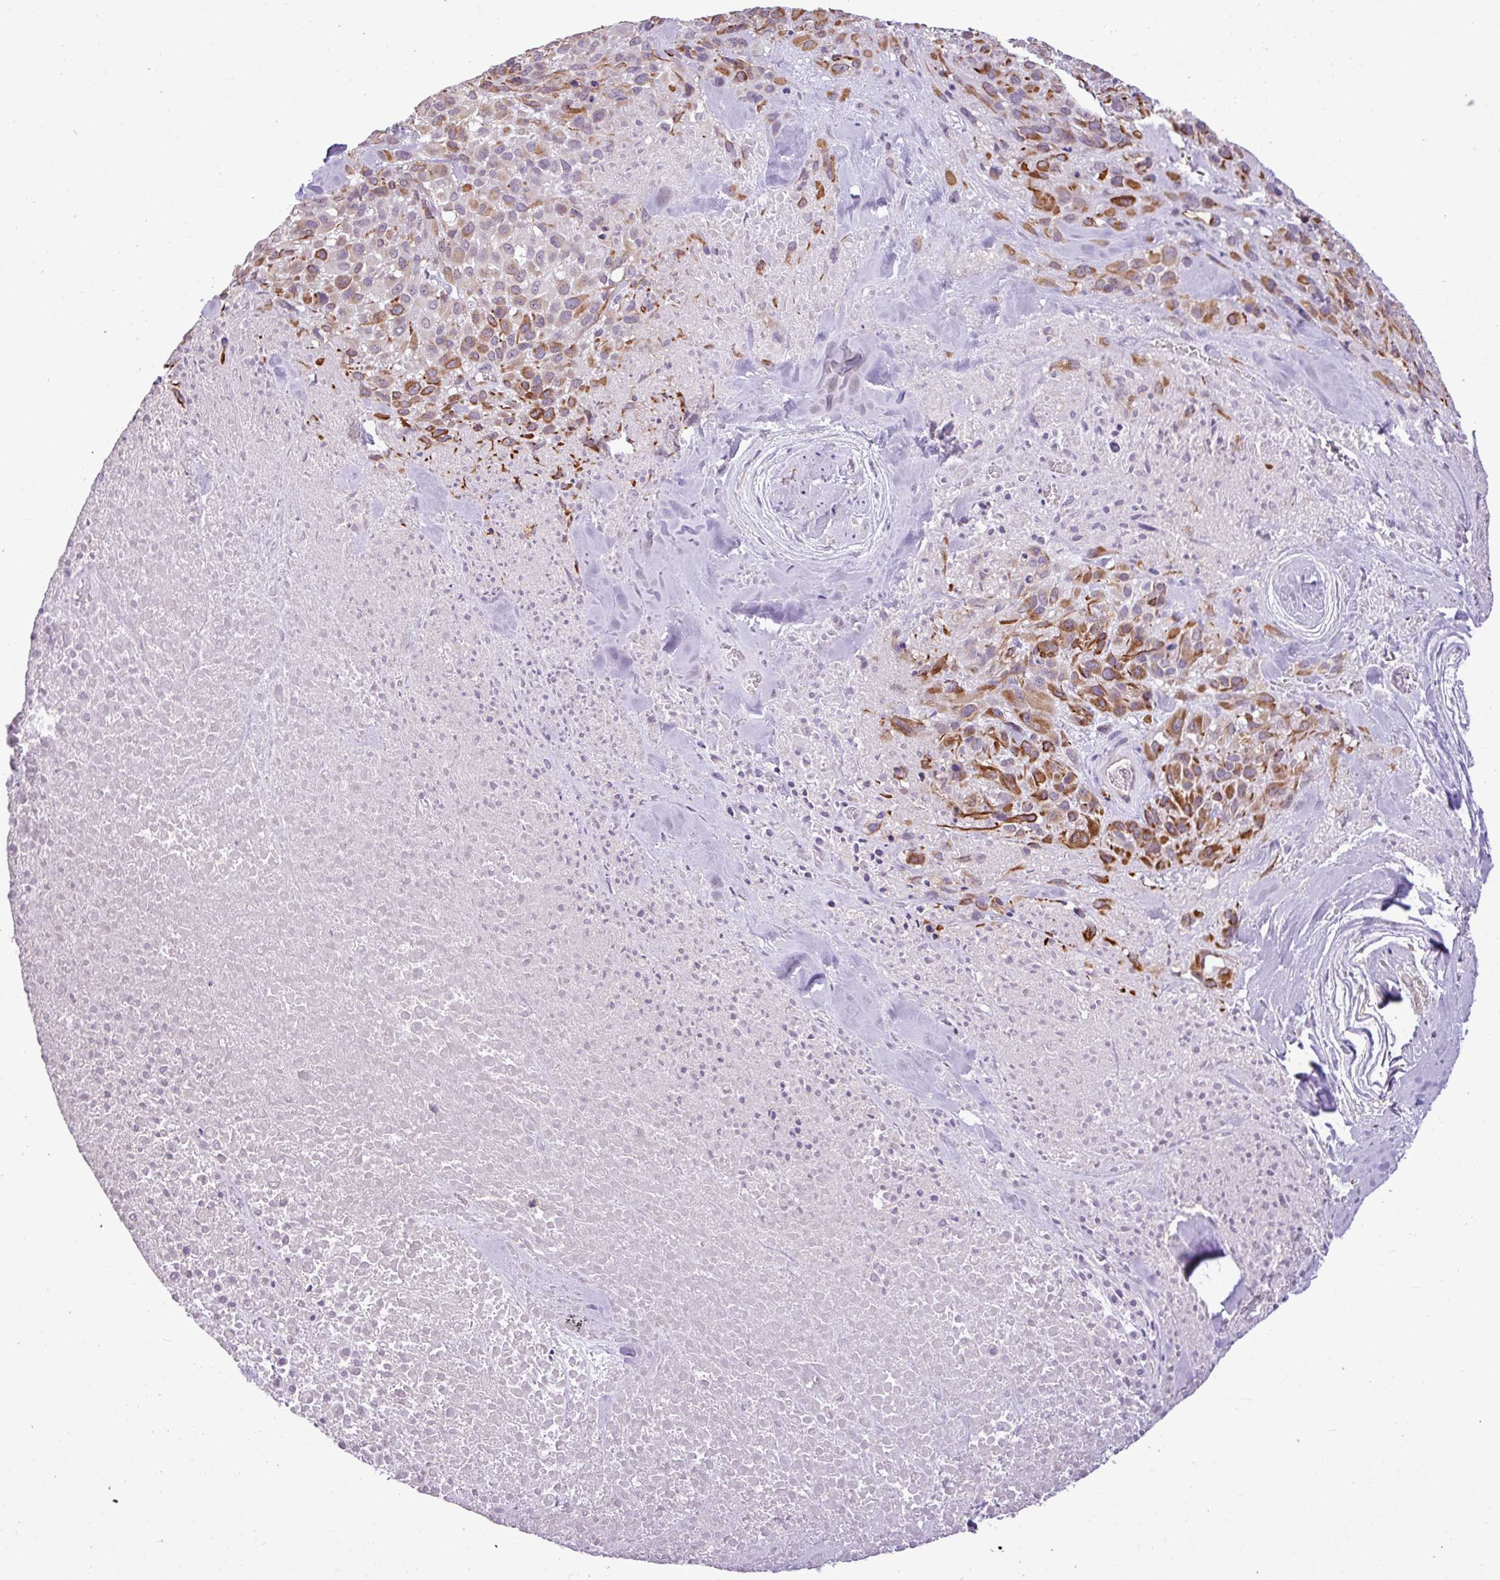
{"staining": {"intensity": "strong", "quantity": "25%-75%", "location": "cytoplasmic/membranous"}, "tissue": "melanoma", "cell_type": "Tumor cells", "image_type": "cancer", "snomed": [{"axis": "morphology", "description": "Malignant melanoma, Metastatic site"}, {"axis": "topography", "description": "Skin"}], "caption": "The immunohistochemical stain labels strong cytoplasmic/membranous positivity in tumor cells of malignant melanoma (metastatic site) tissue.", "gene": "ALDH2", "patient": {"sex": "female", "age": 81}}